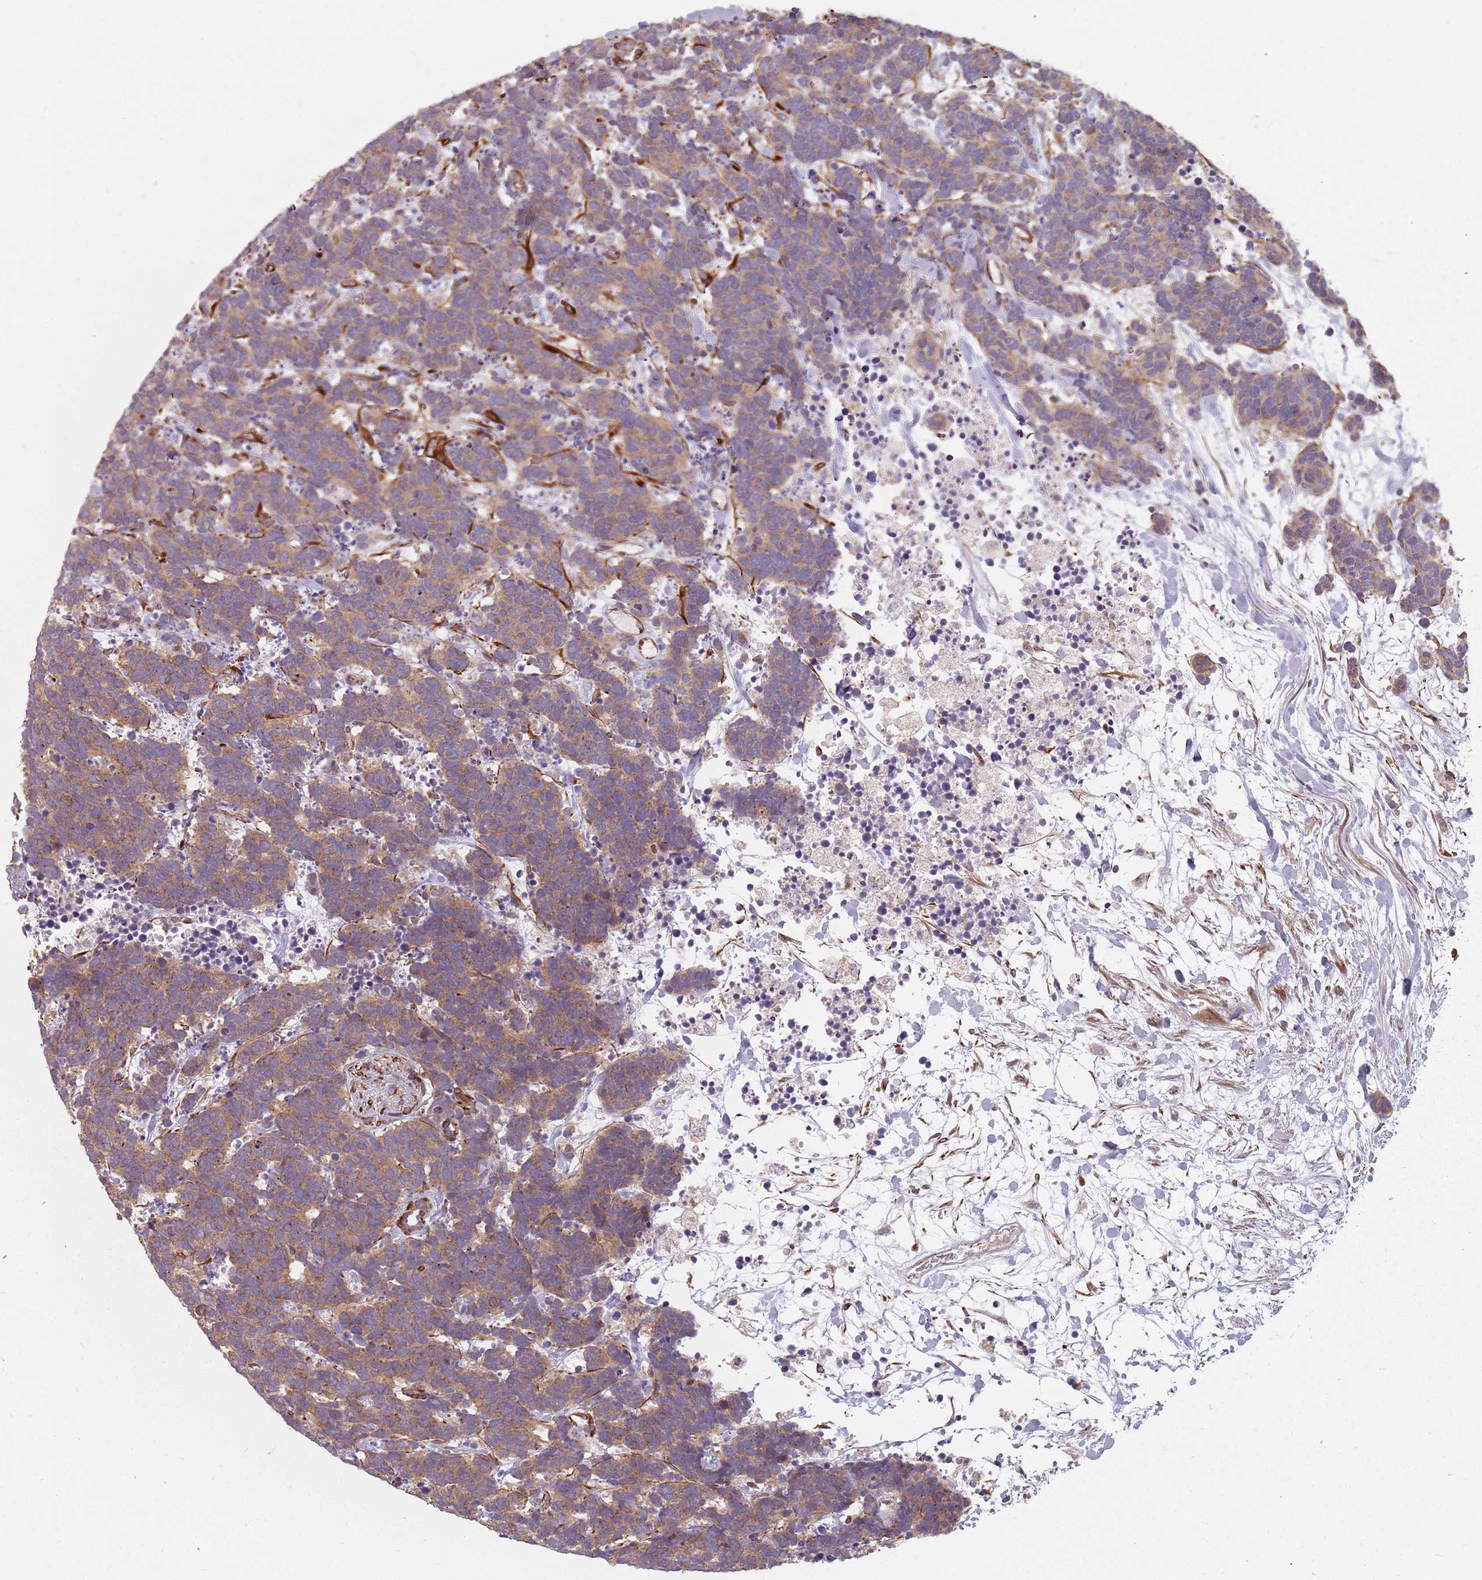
{"staining": {"intensity": "moderate", "quantity": ">75%", "location": "cytoplasmic/membranous"}, "tissue": "carcinoid", "cell_type": "Tumor cells", "image_type": "cancer", "snomed": [{"axis": "morphology", "description": "Carcinoma, NOS"}, {"axis": "morphology", "description": "Carcinoid, malignant, NOS"}, {"axis": "topography", "description": "Prostate"}], "caption": "Immunohistochemistry of human carcinoma demonstrates medium levels of moderate cytoplasmic/membranous expression in approximately >75% of tumor cells.", "gene": "GAS2L3", "patient": {"sex": "male", "age": 57}}